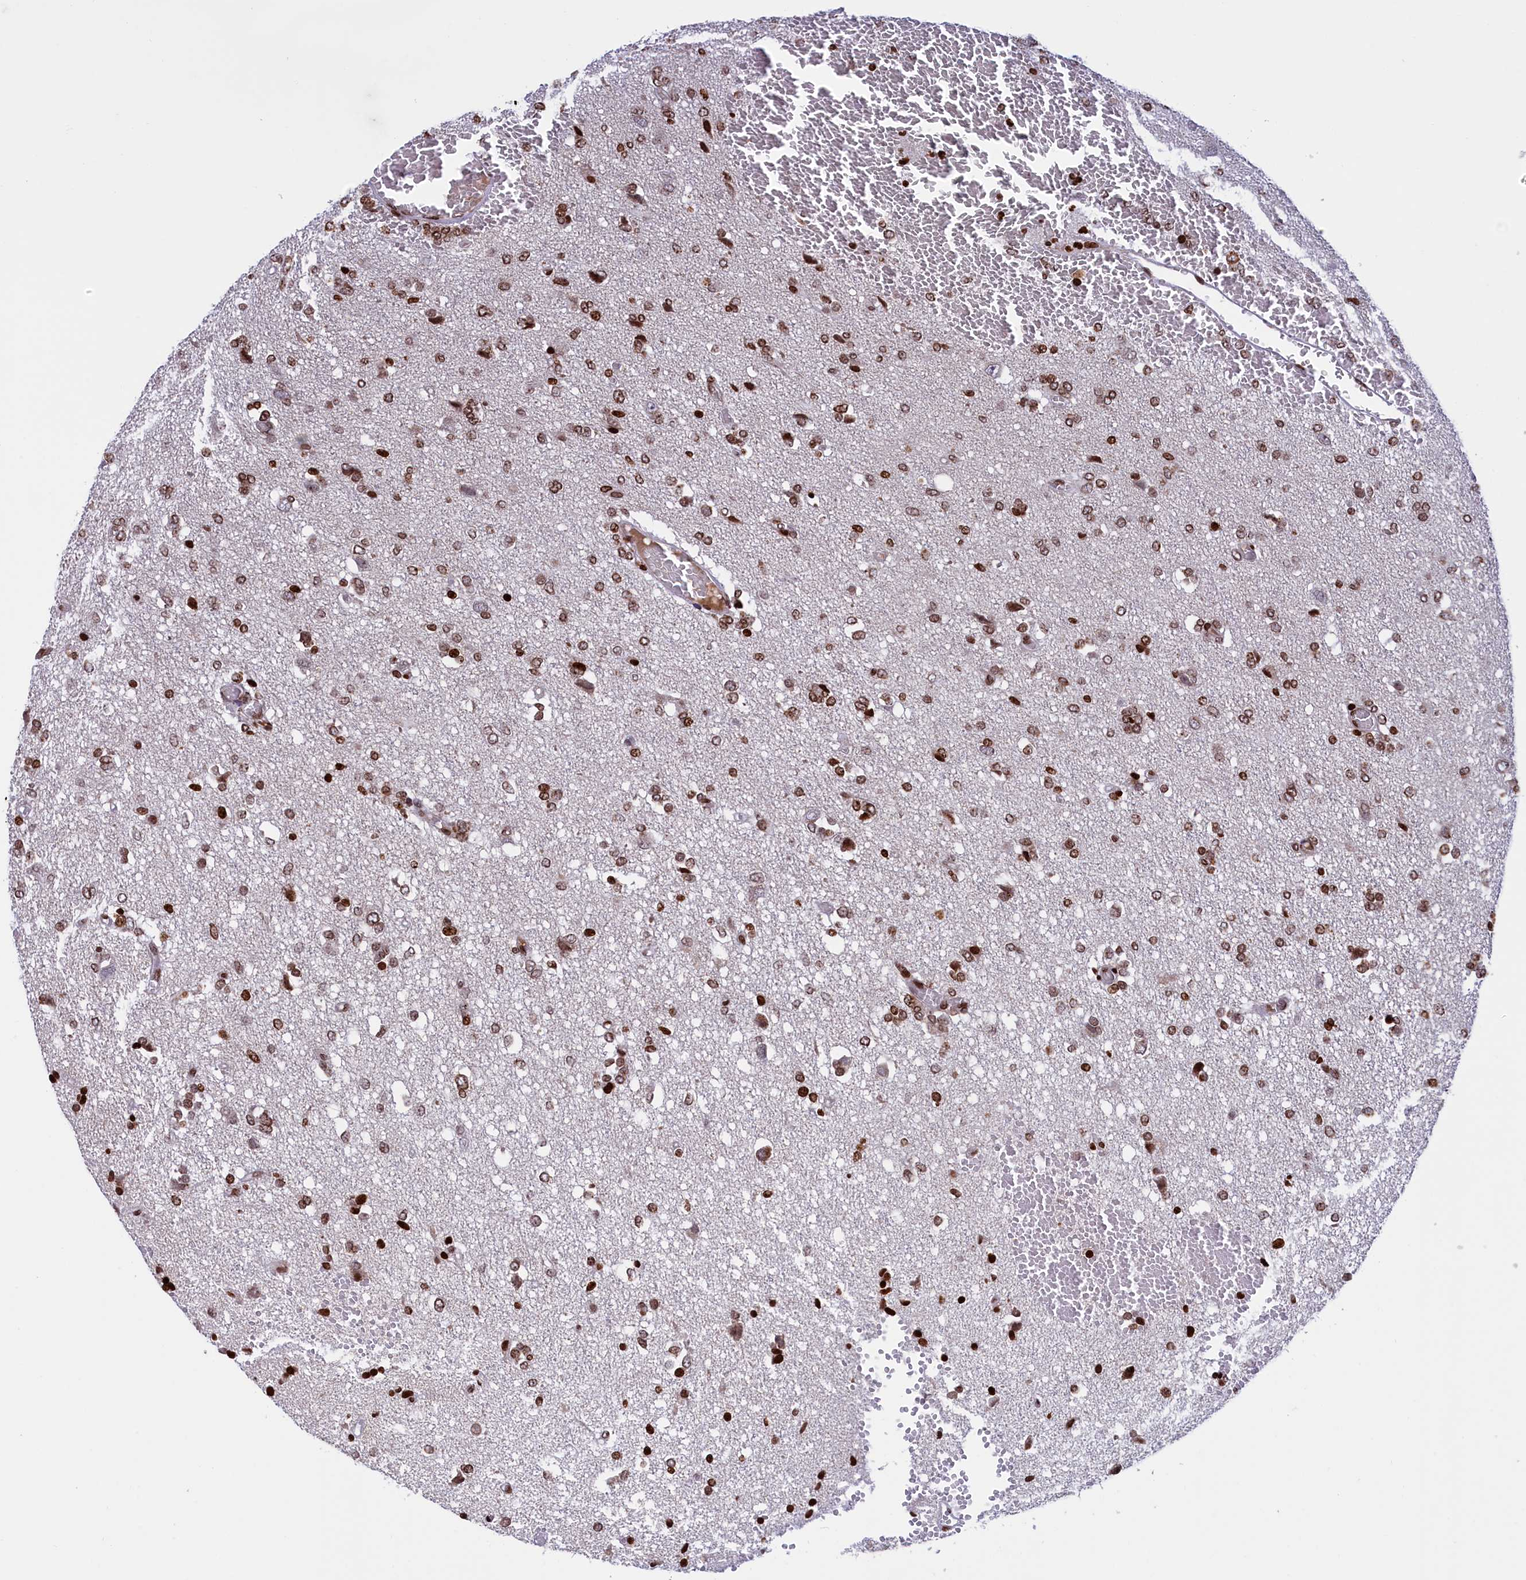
{"staining": {"intensity": "moderate", "quantity": ">75%", "location": "nuclear"}, "tissue": "glioma", "cell_type": "Tumor cells", "image_type": "cancer", "snomed": [{"axis": "morphology", "description": "Glioma, malignant, High grade"}, {"axis": "topography", "description": "Brain"}], "caption": "Glioma stained for a protein demonstrates moderate nuclear positivity in tumor cells.", "gene": "TIMM29", "patient": {"sex": "female", "age": 59}}